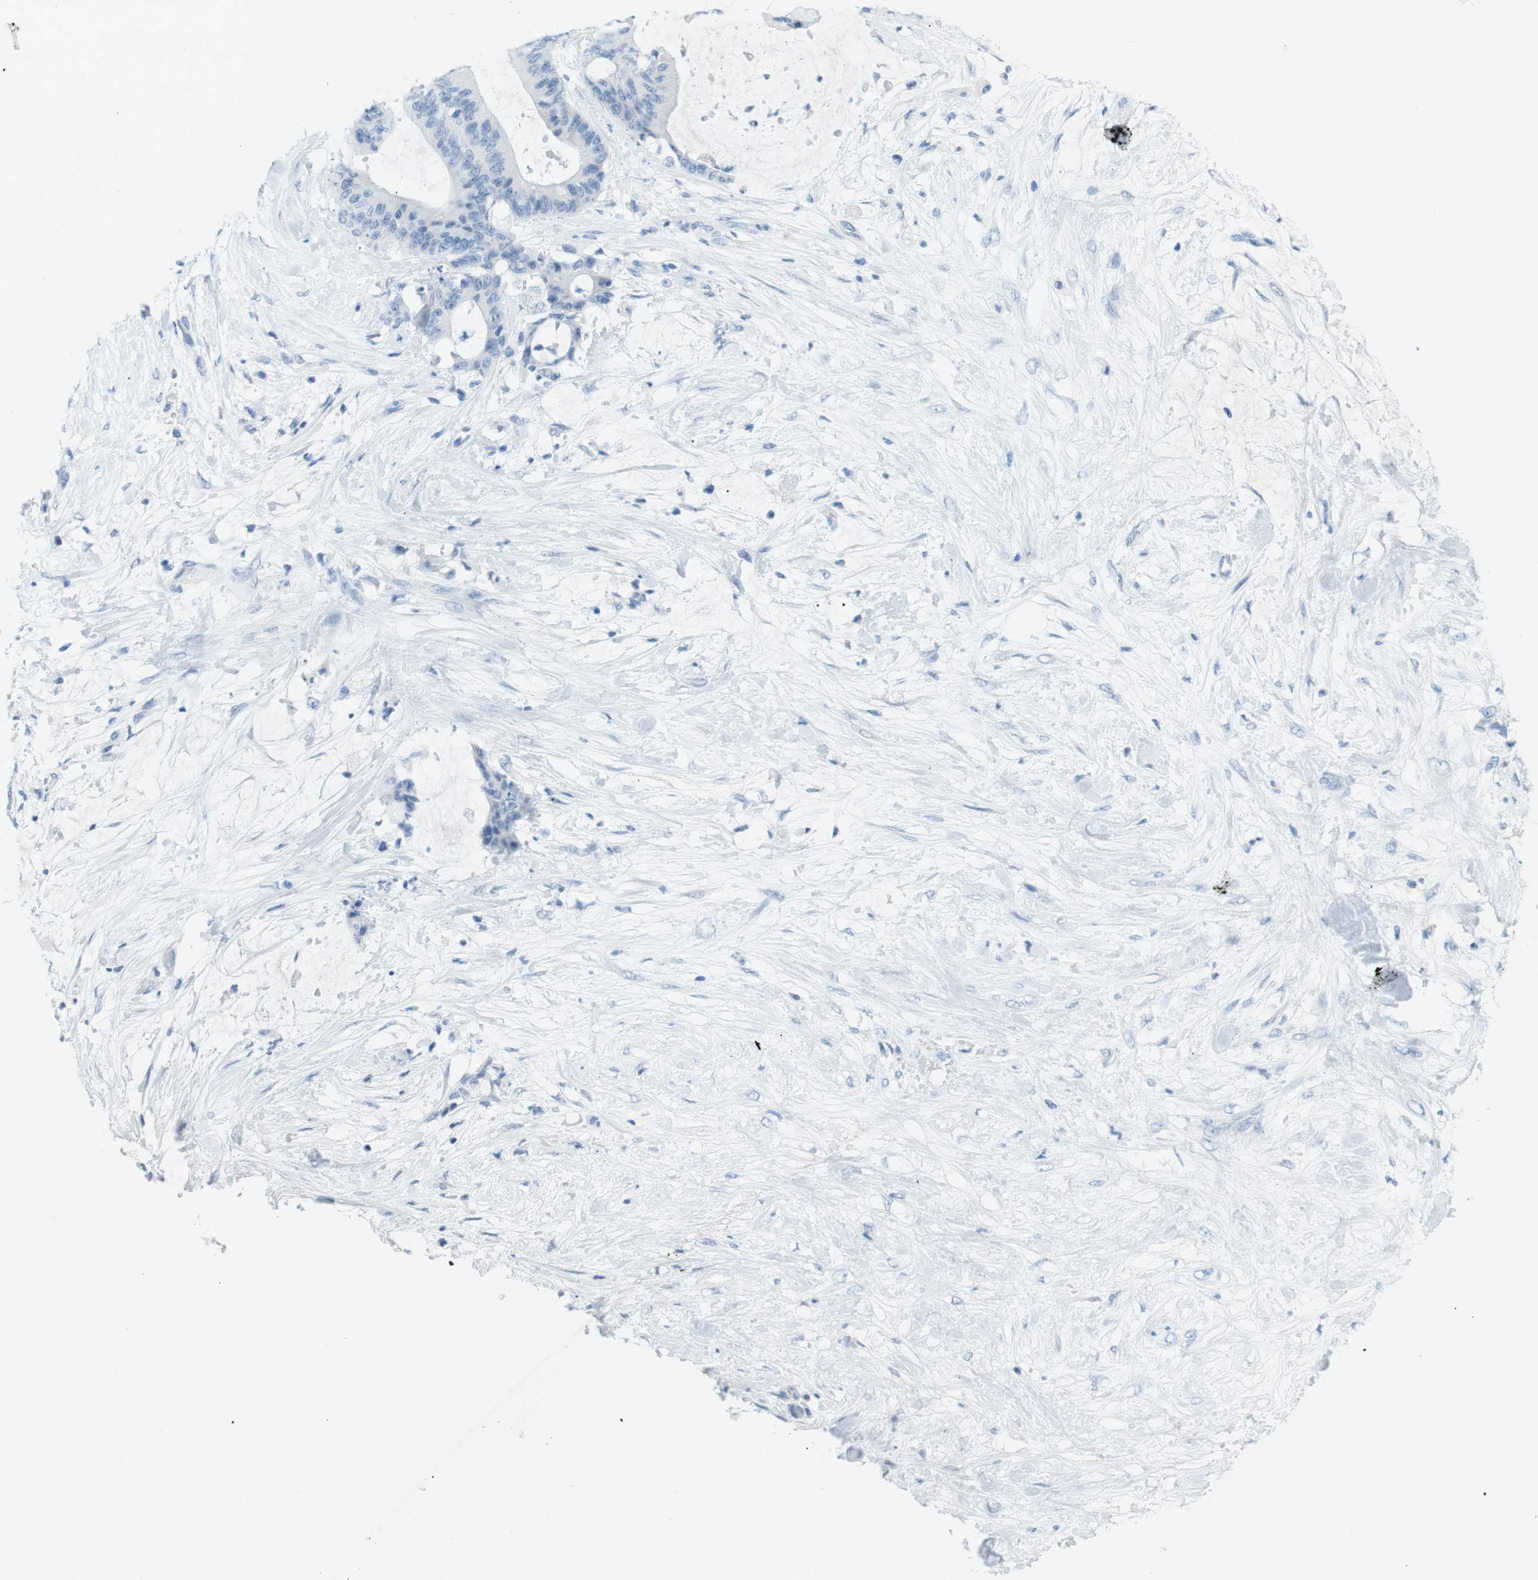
{"staining": {"intensity": "negative", "quantity": "none", "location": "none"}, "tissue": "liver cancer", "cell_type": "Tumor cells", "image_type": "cancer", "snomed": [{"axis": "morphology", "description": "Cholangiocarcinoma"}, {"axis": "topography", "description": "Liver"}], "caption": "Immunohistochemistry micrograph of neoplastic tissue: liver cancer stained with DAB displays no significant protein staining in tumor cells.", "gene": "SALL4", "patient": {"sex": "female", "age": 73}}